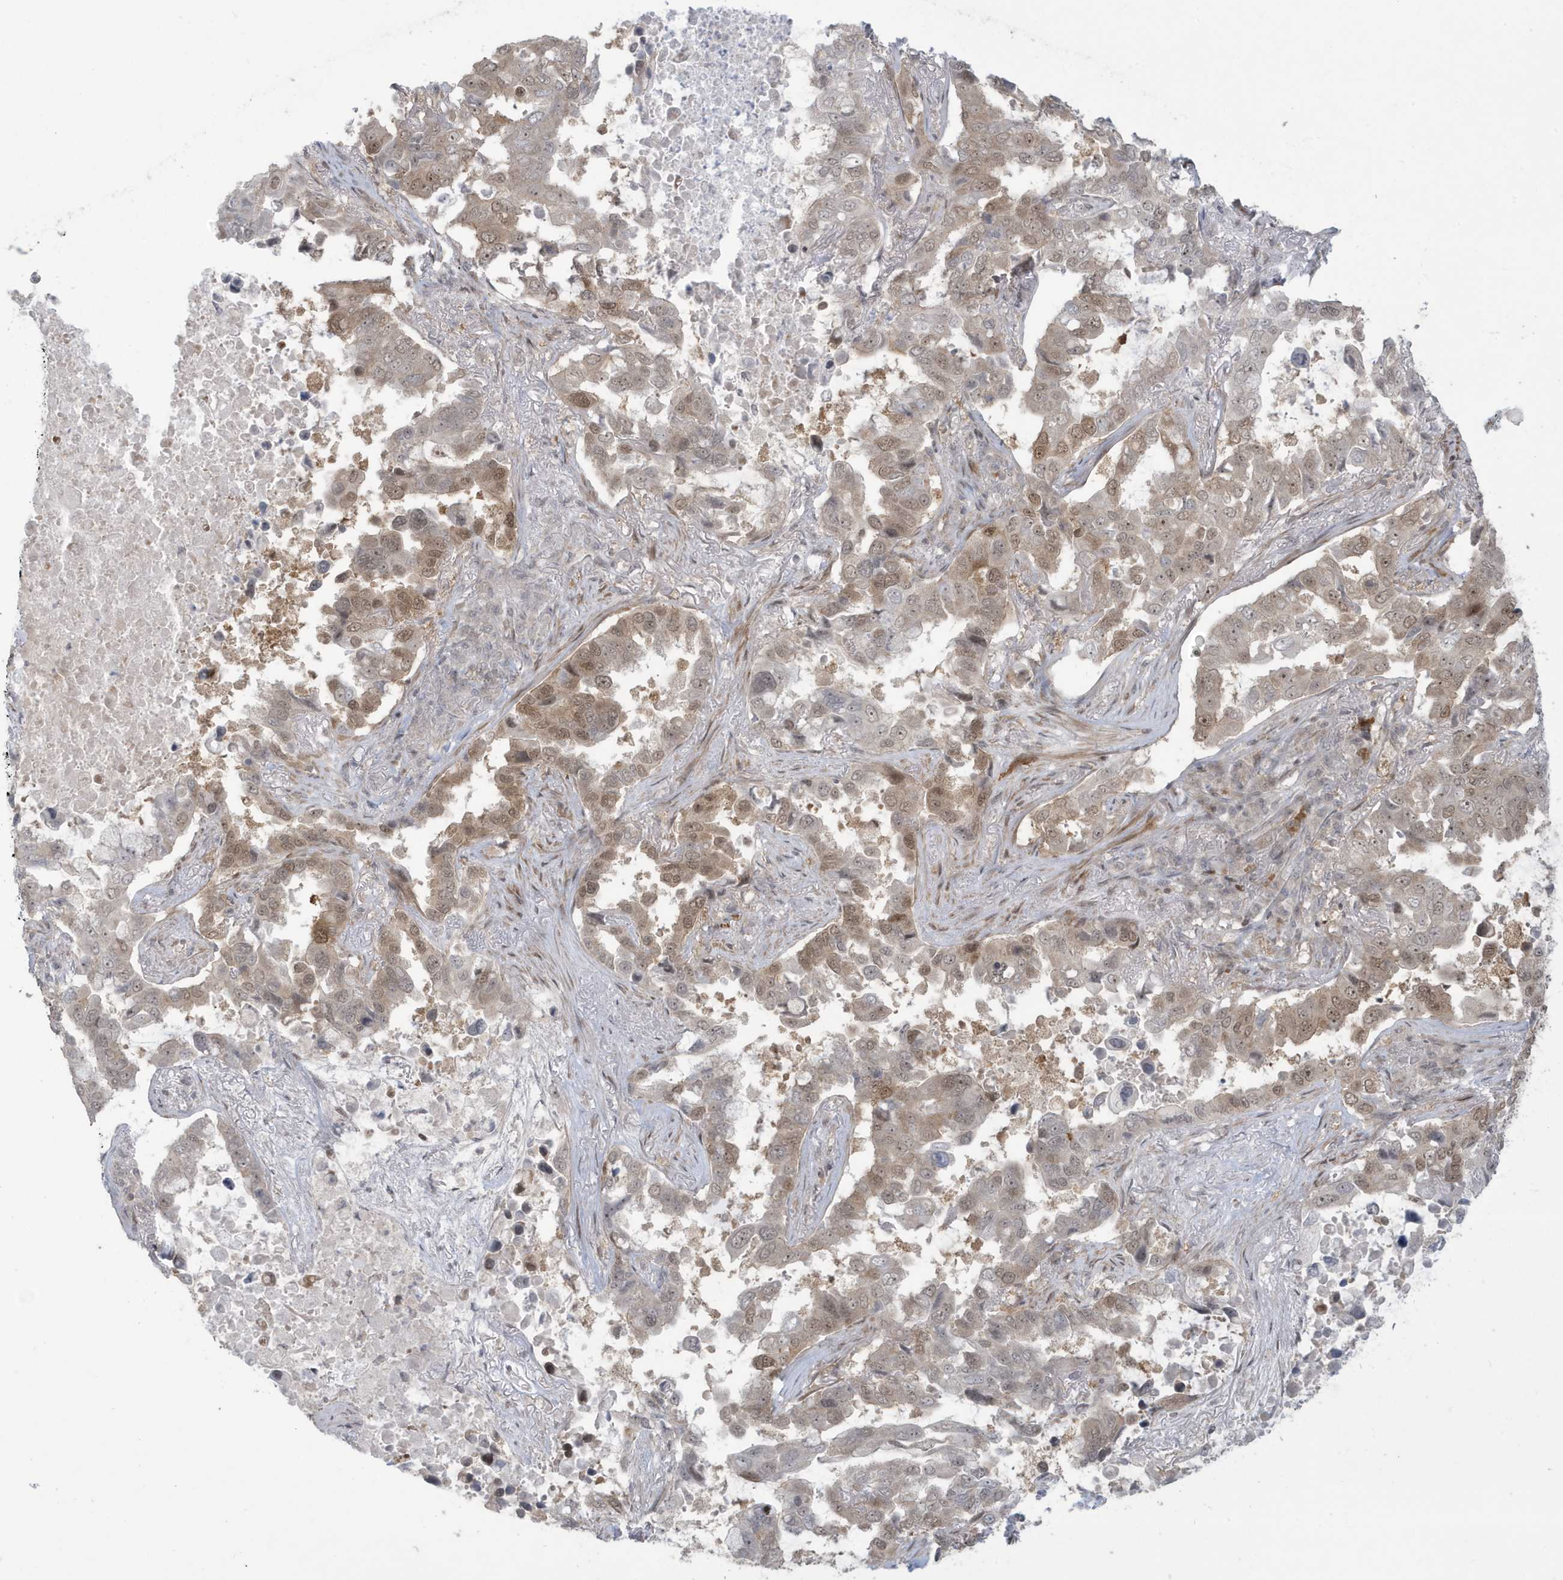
{"staining": {"intensity": "weak", "quantity": ">75%", "location": "cytoplasmic/membranous,nuclear"}, "tissue": "lung cancer", "cell_type": "Tumor cells", "image_type": "cancer", "snomed": [{"axis": "morphology", "description": "Squamous cell carcinoma, NOS"}, {"axis": "topography", "description": "Lung"}], "caption": "A brown stain shows weak cytoplasmic/membranous and nuclear expression of a protein in squamous cell carcinoma (lung) tumor cells. (DAB IHC, brown staining for protein, blue staining for nuclei).", "gene": "C1orf52", "patient": {"sex": "male", "age": 66}}